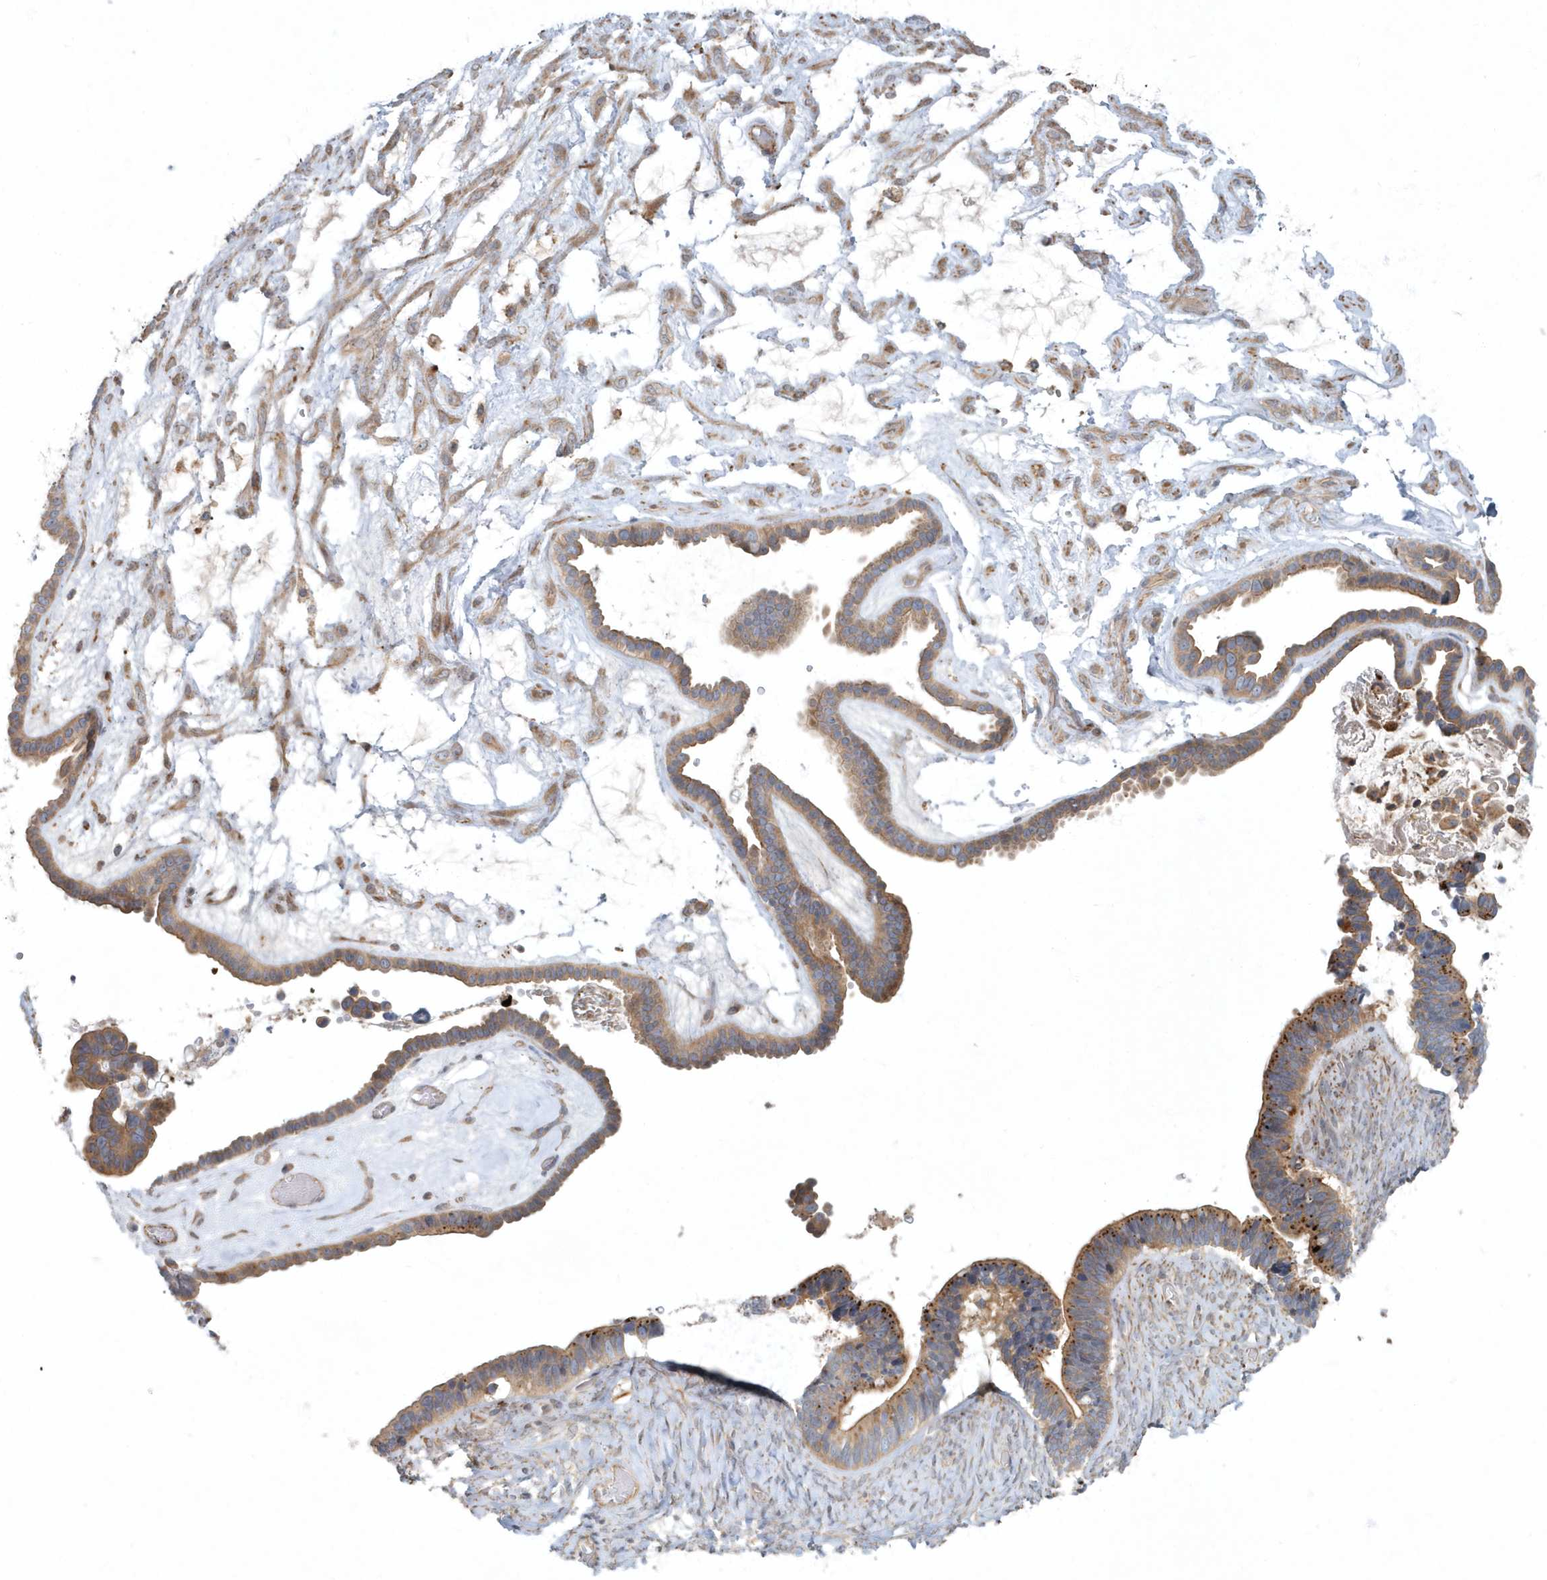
{"staining": {"intensity": "moderate", "quantity": ">75%", "location": "cytoplasmic/membranous"}, "tissue": "ovarian cancer", "cell_type": "Tumor cells", "image_type": "cancer", "snomed": [{"axis": "morphology", "description": "Cystadenocarcinoma, serous, NOS"}, {"axis": "topography", "description": "Ovary"}], "caption": "The immunohistochemical stain labels moderate cytoplasmic/membranous positivity in tumor cells of ovarian cancer (serous cystadenocarcinoma) tissue. The protein is shown in brown color, while the nuclei are stained blue.", "gene": "ARHGEF38", "patient": {"sex": "female", "age": 56}}